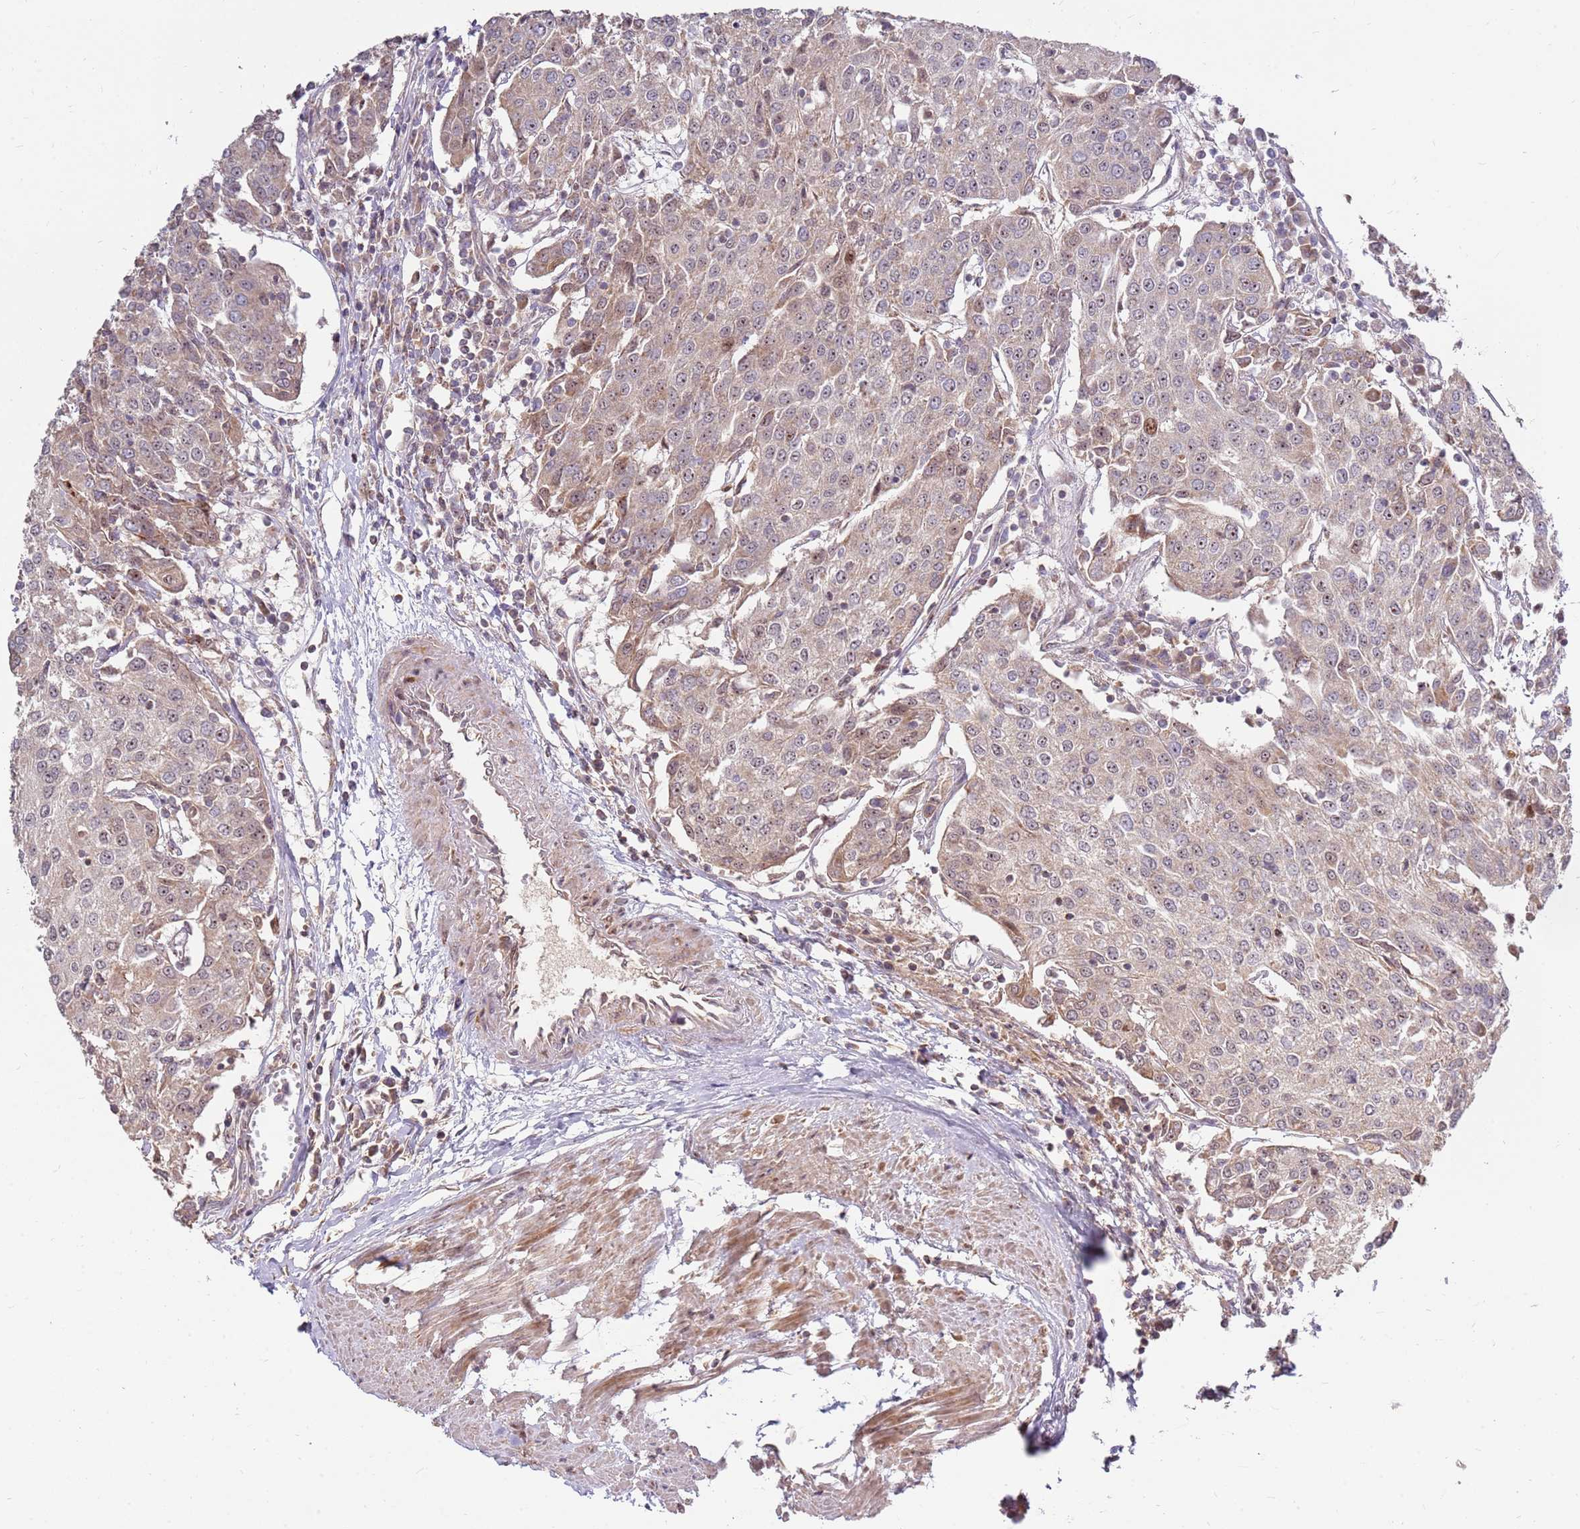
{"staining": {"intensity": "moderate", "quantity": "<25%", "location": "cytoplasmic/membranous,nuclear"}, "tissue": "urothelial cancer", "cell_type": "Tumor cells", "image_type": "cancer", "snomed": [{"axis": "morphology", "description": "Urothelial carcinoma, High grade"}, {"axis": "topography", "description": "Urinary bladder"}], "caption": "A low amount of moderate cytoplasmic/membranous and nuclear expression is seen in approximately <25% of tumor cells in urothelial carcinoma (high-grade) tissue. Nuclei are stained in blue.", "gene": "KIF25", "patient": {"sex": "female", "age": 85}}